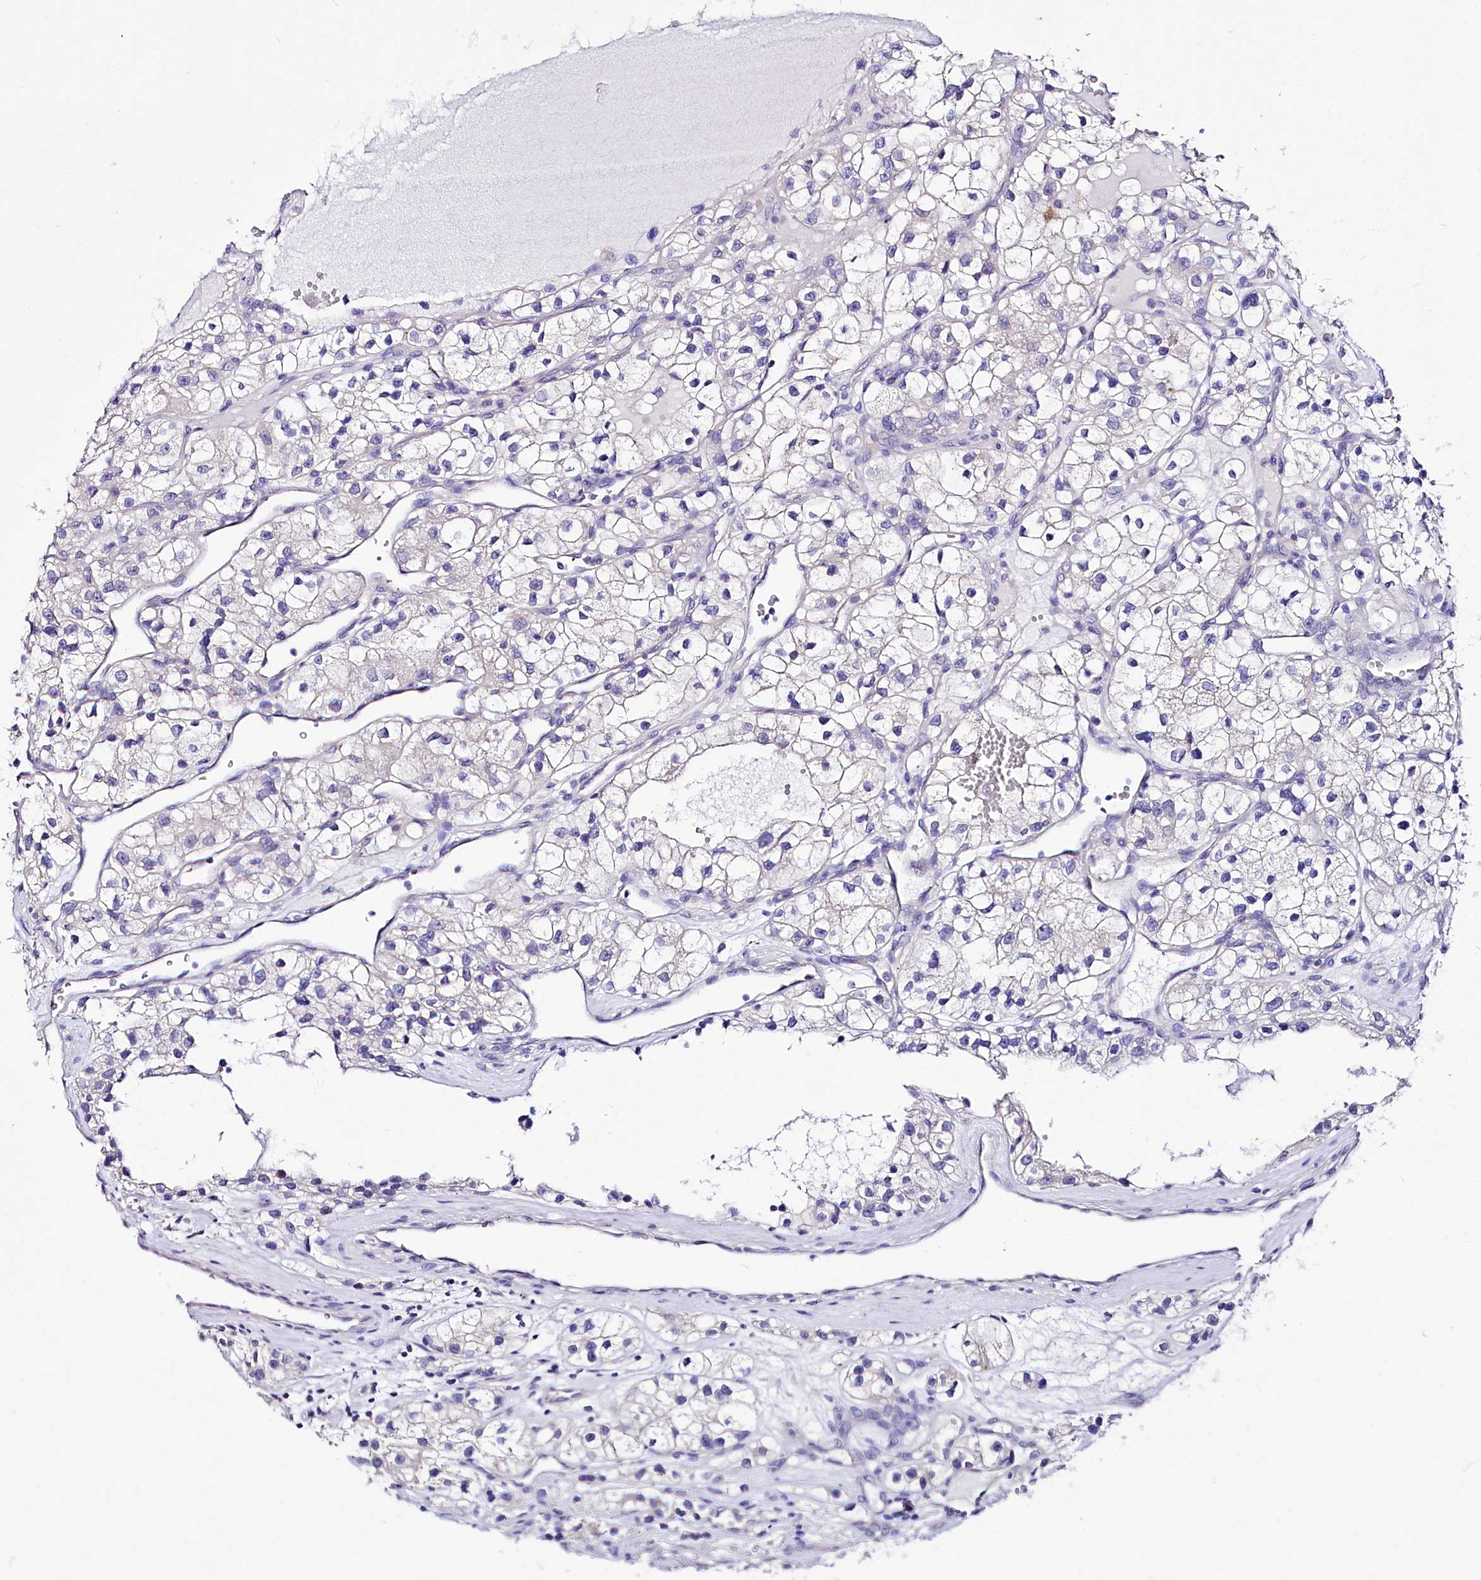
{"staining": {"intensity": "negative", "quantity": "none", "location": "none"}, "tissue": "renal cancer", "cell_type": "Tumor cells", "image_type": "cancer", "snomed": [{"axis": "morphology", "description": "Adenocarcinoma, NOS"}, {"axis": "topography", "description": "Kidney"}], "caption": "A histopathology image of human renal cancer (adenocarcinoma) is negative for staining in tumor cells.", "gene": "ABHD5", "patient": {"sex": "female", "age": 57}}